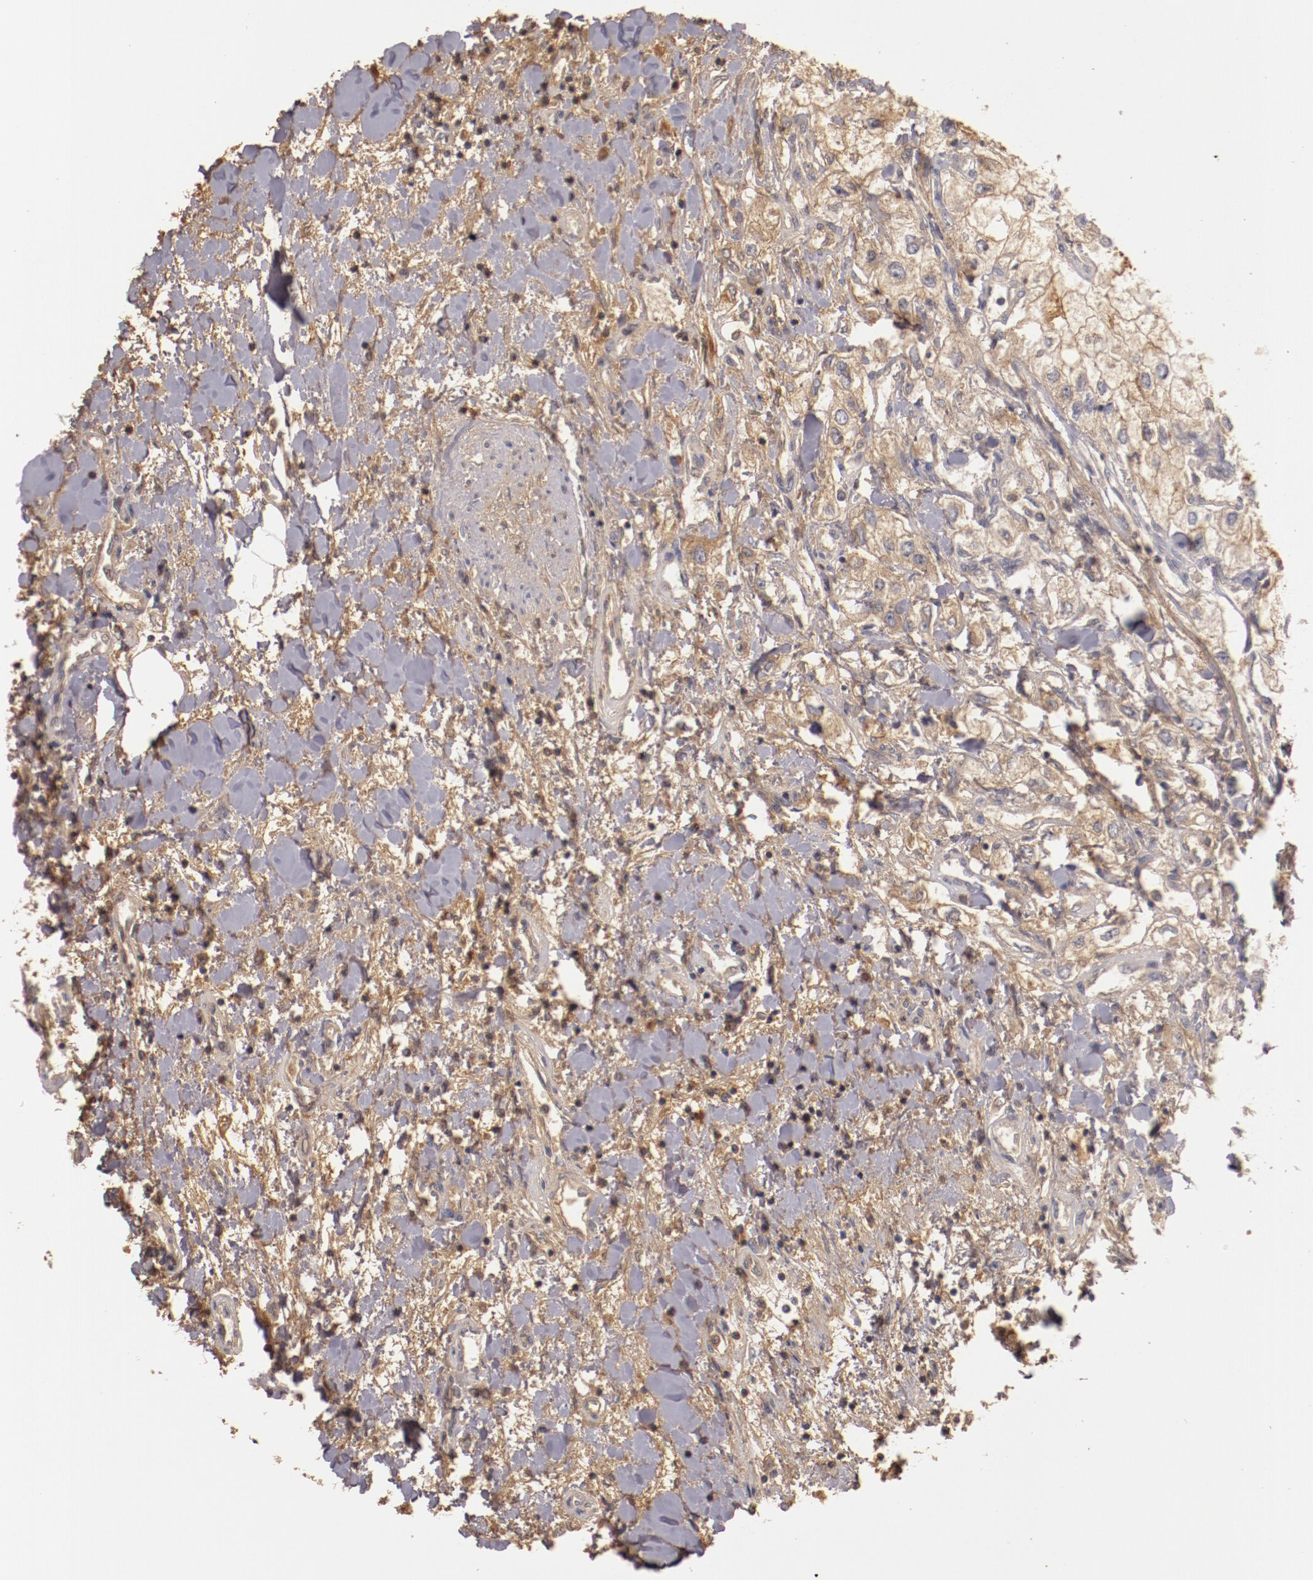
{"staining": {"intensity": "weak", "quantity": ">75%", "location": "cytoplasmic/membranous"}, "tissue": "renal cancer", "cell_type": "Tumor cells", "image_type": "cancer", "snomed": [{"axis": "morphology", "description": "Adenocarcinoma, NOS"}, {"axis": "topography", "description": "Kidney"}], "caption": "Immunohistochemical staining of human renal adenocarcinoma demonstrates low levels of weak cytoplasmic/membranous protein staining in approximately >75% of tumor cells.", "gene": "MBL2", "patient": {"sex": "male", "age": 57}}